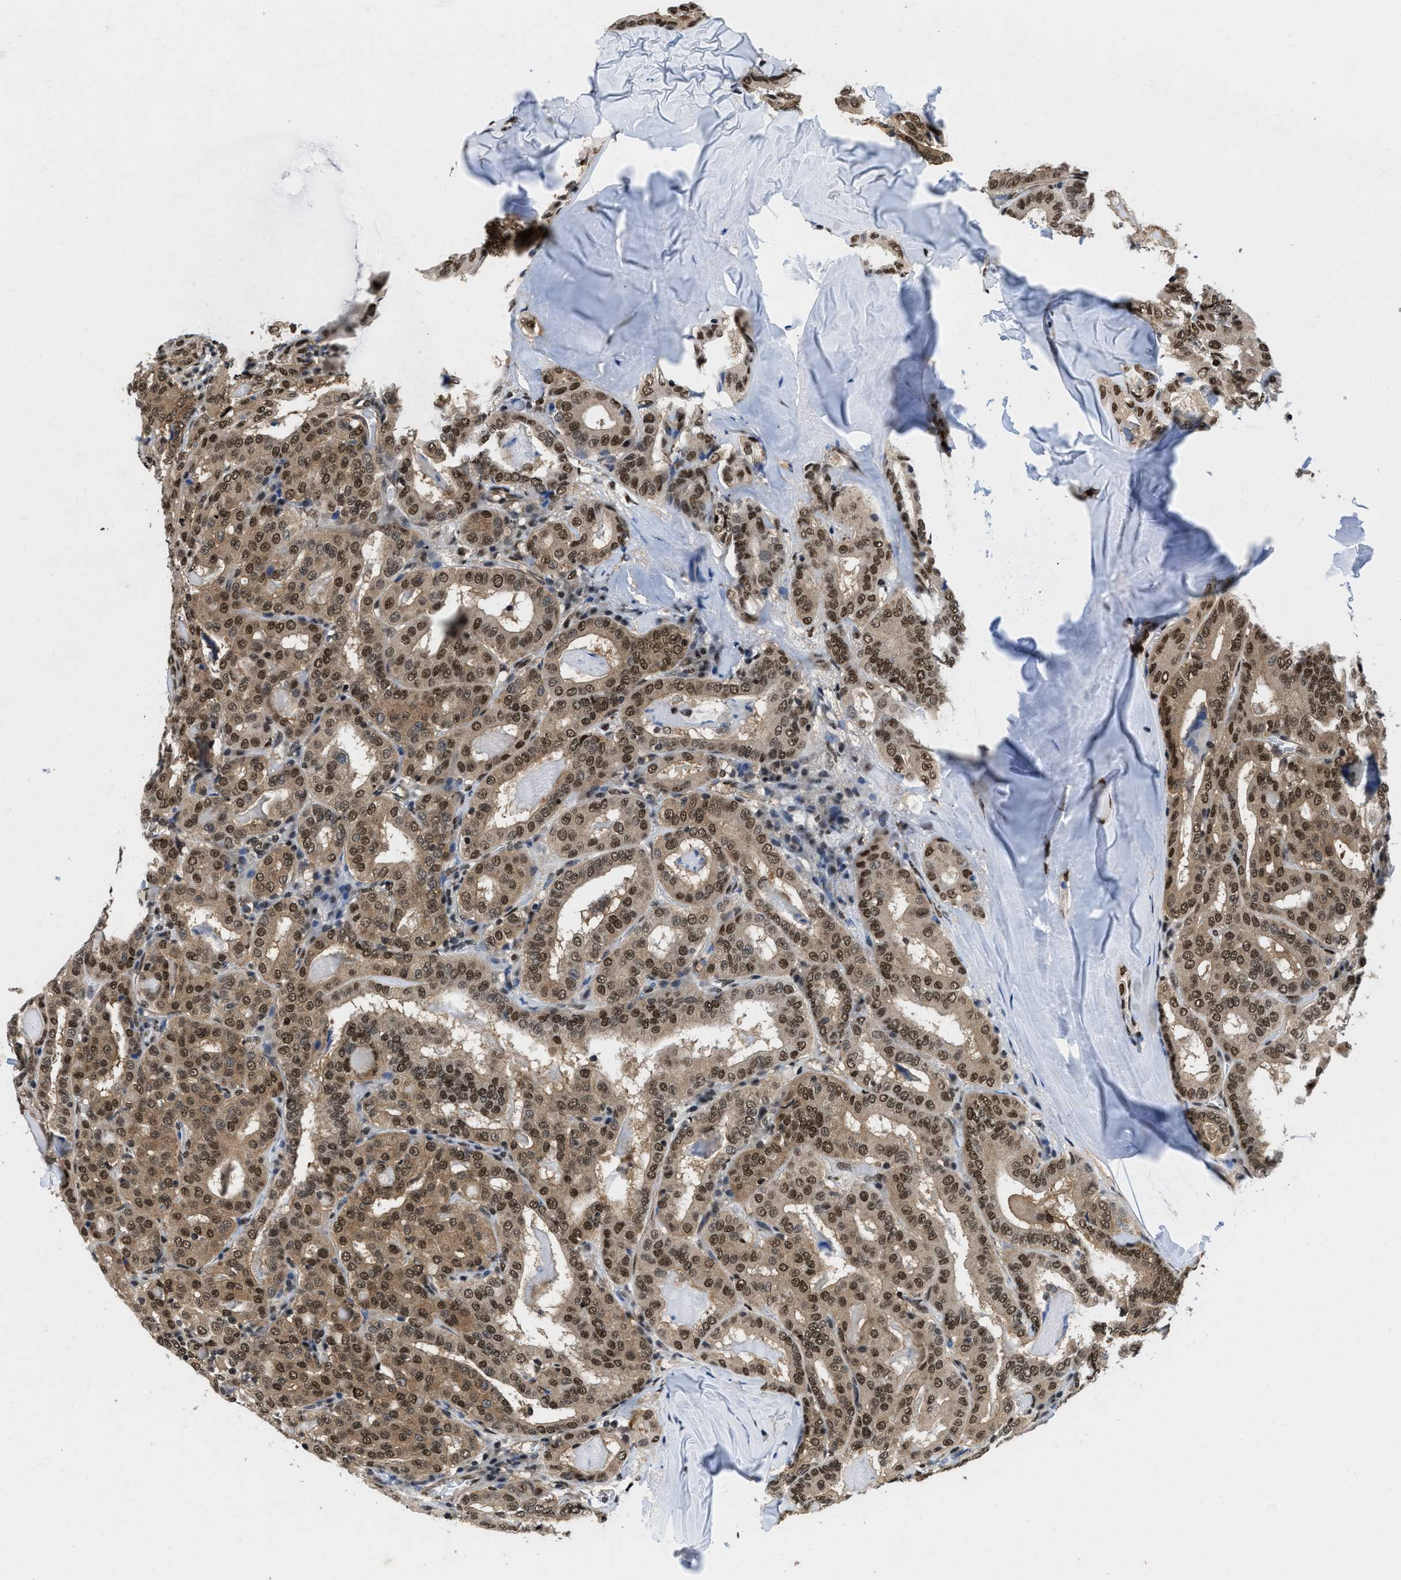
{"staining": {"intensity": "strong", "quantity": ">75%", "location": "nuclear"}, "tissue": "thyroid cancer", "cell_type": "Tumor cells", "image_type": "cancer", "snomed": [{"axis": "morphology", "description": "Papillary adenocarcinoma, NOS"}, {"axis": "topography", "description": "Thyroid gland"}], "caption": "Immunohistochemical staining of human thyroid cancer (papillary adenocarcinoma) reveals strong nuclear protein staining in approximately >75% of tumor cells.", "gene": "SAFB", "patient": {"sex": "female", "age": 42}}